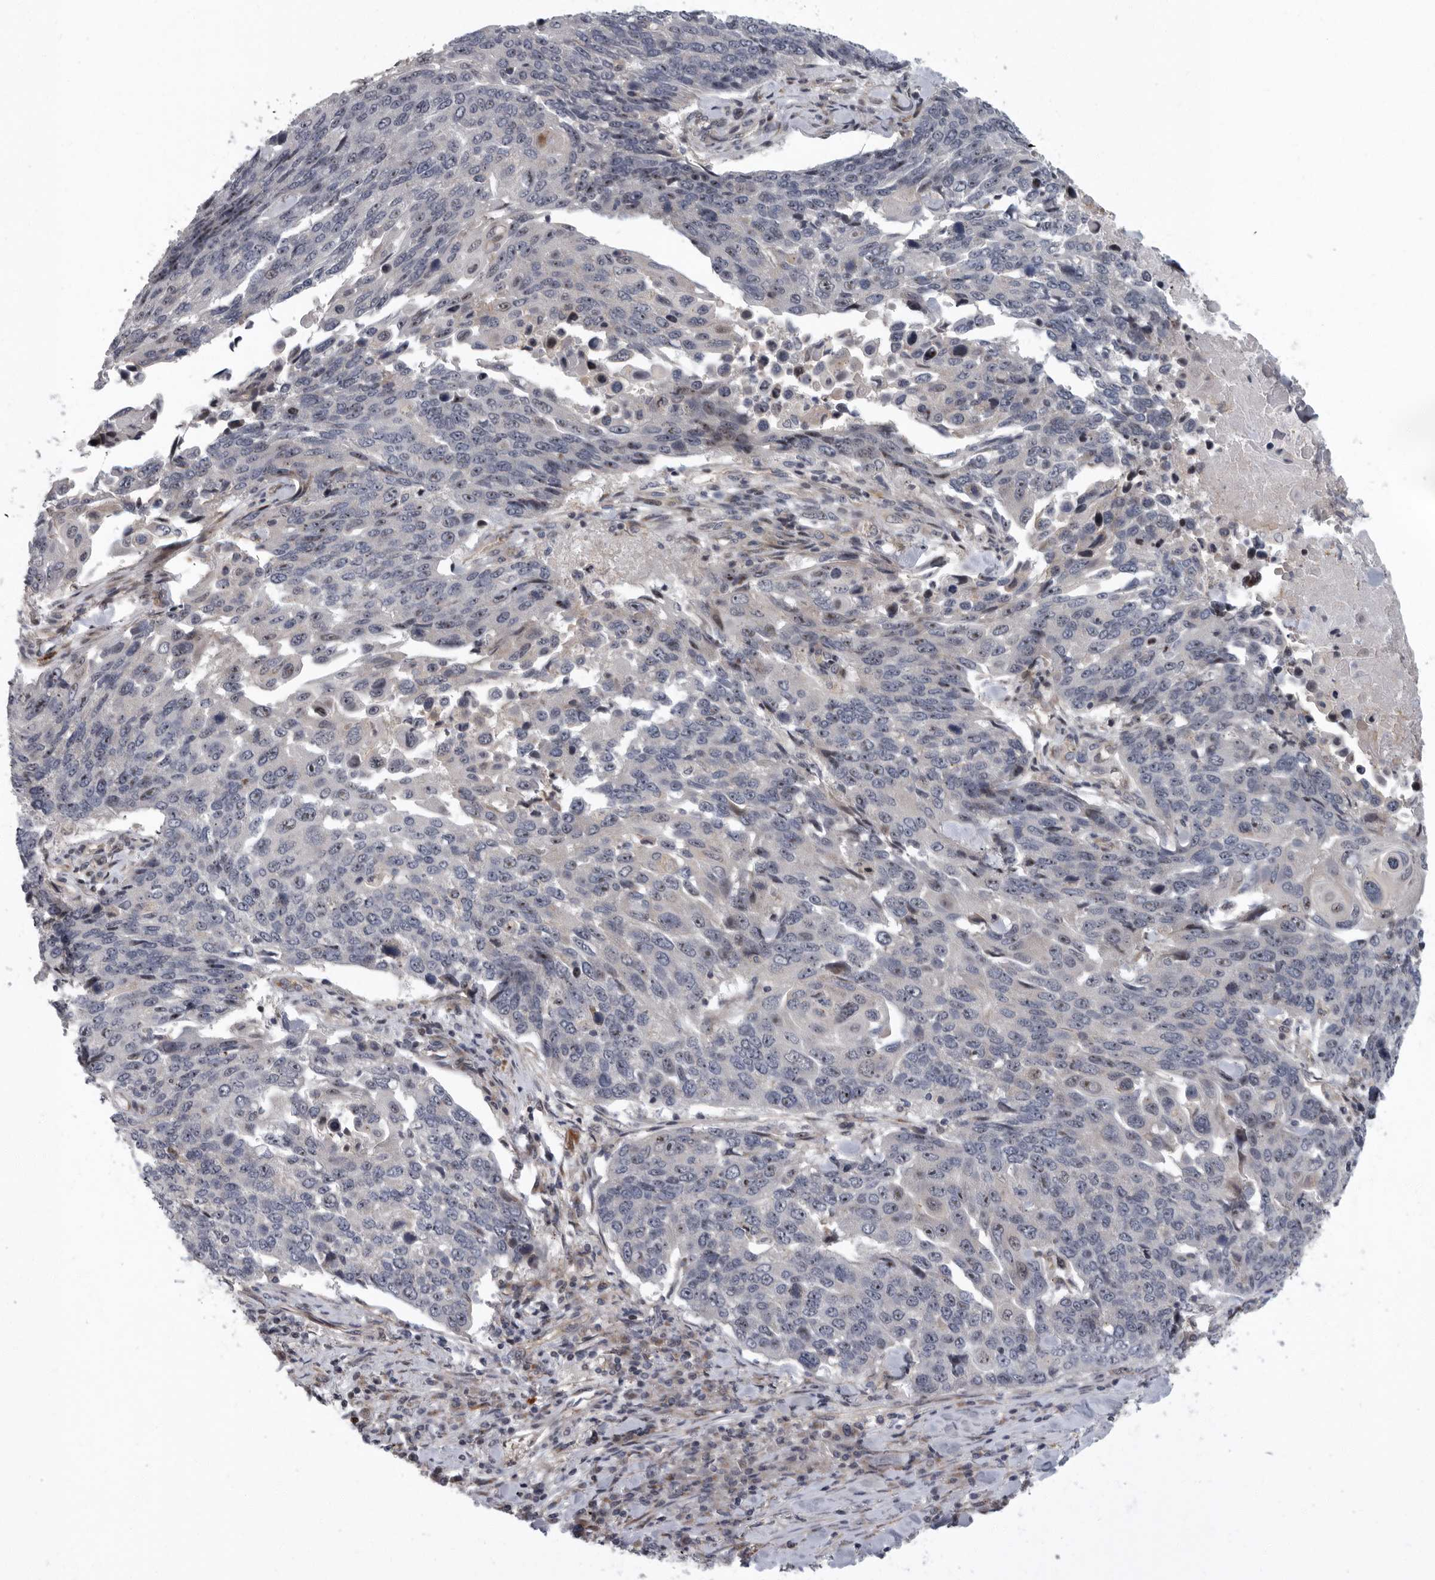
{"staining": {"intensity": "negative", "quantity": "none", "location": "none"}, "tissue": "lung cancer", "cell_type": "Tumor cells", "image_type": "cancer", "snomed": [{"axis": "morphology", "description": "Squamous cell carcinoma, NOS"}, {"axis": "topography", "description": "Lung"}], "caption": "Immunohistochemical staining of squamous cell carcinoma (lung) reveals no significant expression in tumor cells.", "gene": "PDCD11", "patient": {"sex": "male", "age": 66}}